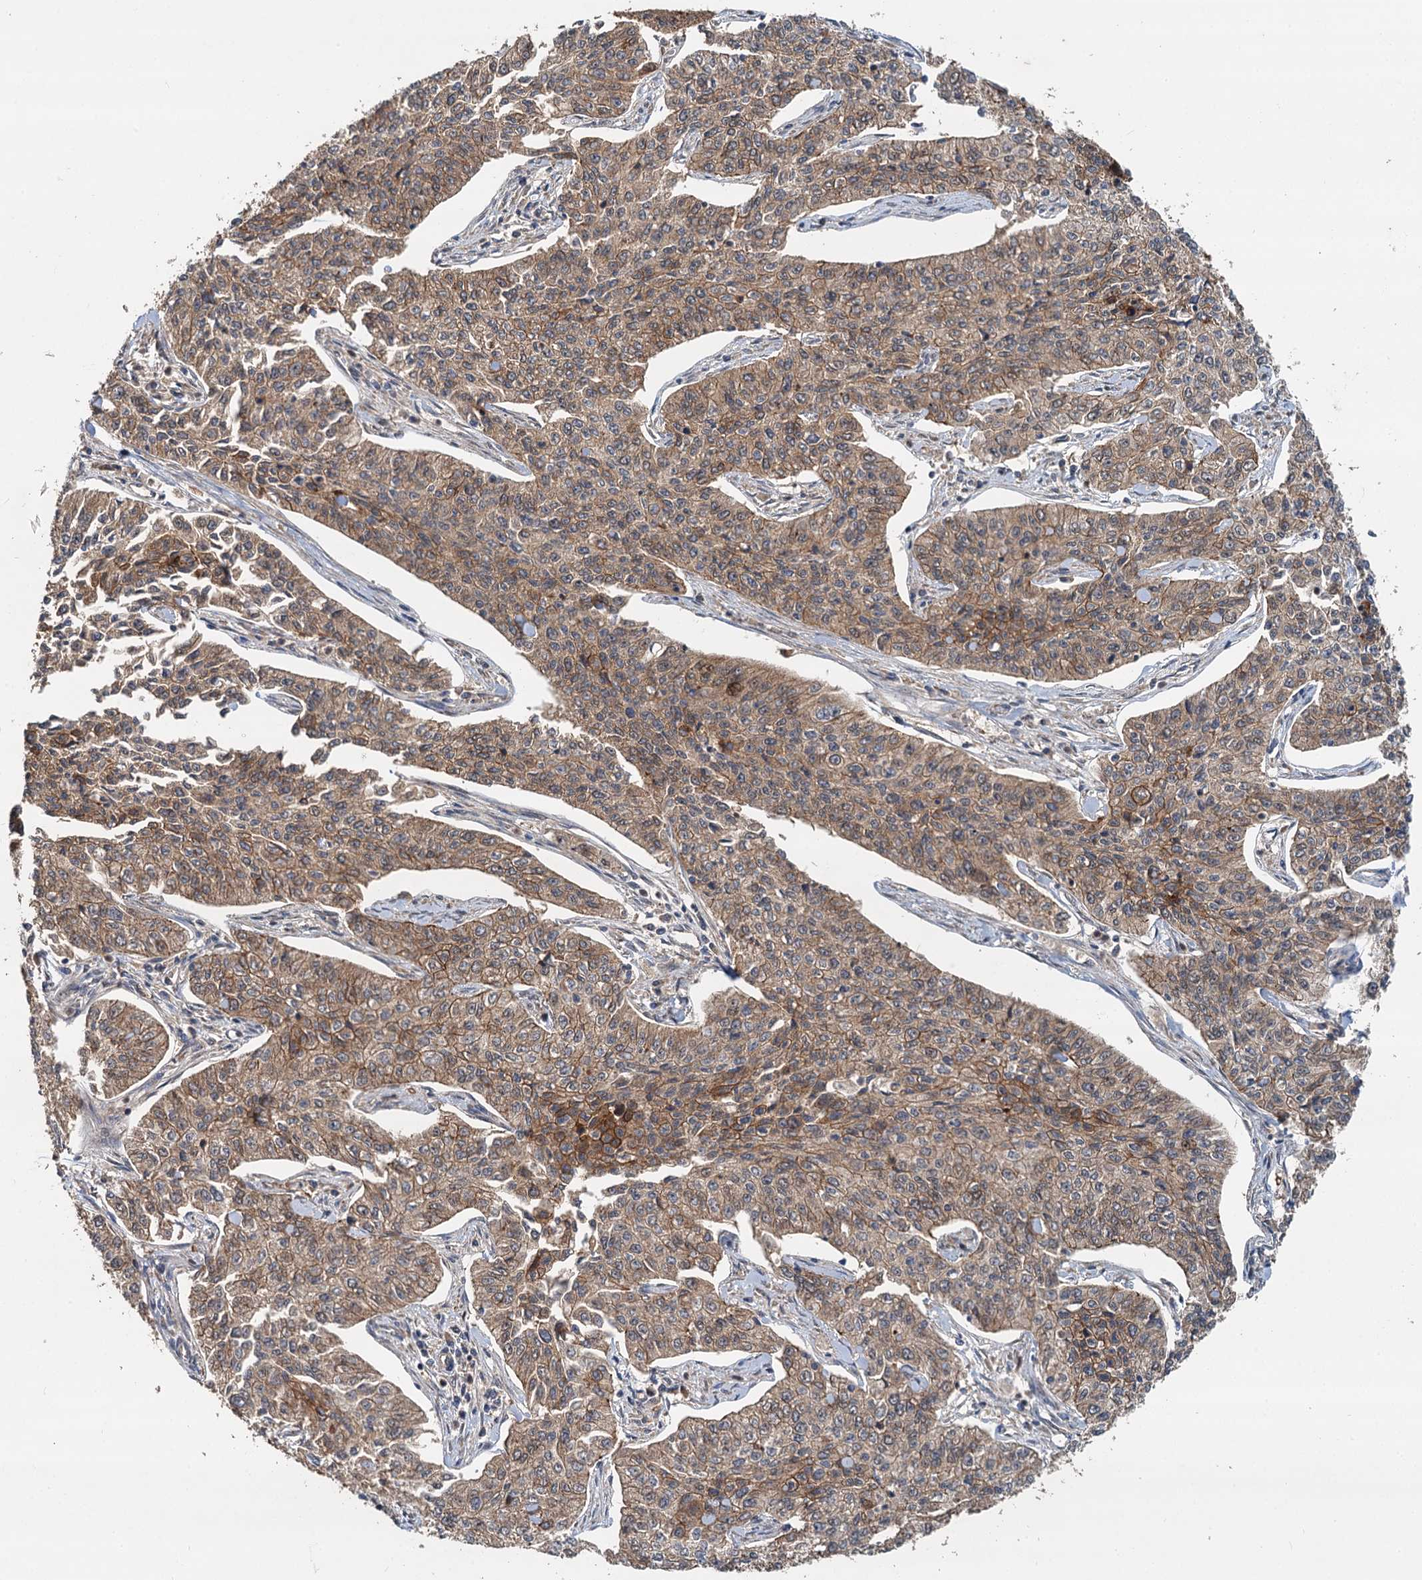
{"staining": {"intensity": "moderate", "quantity": ">75%", "location": "cytoplasmic/membranous"}, "tissue": "cervical cancer", "cell_type": "Tumor cells", "image_type": "cancer", "snomed": [{"axis": "morphology", "description": "Squamous cell carcinoma, NOS"}, {"axis": "topography", "description": "Cervix"}], "caption": "DAB immunohistochemical staining of human squamous cell carcinoma (cervical) demonstrates moderate cytoplasmic/membranous protein staining in about >75% of tumor cells.", "gene": "LRRK2", "patient": {"sex": "female", "age": 35}}